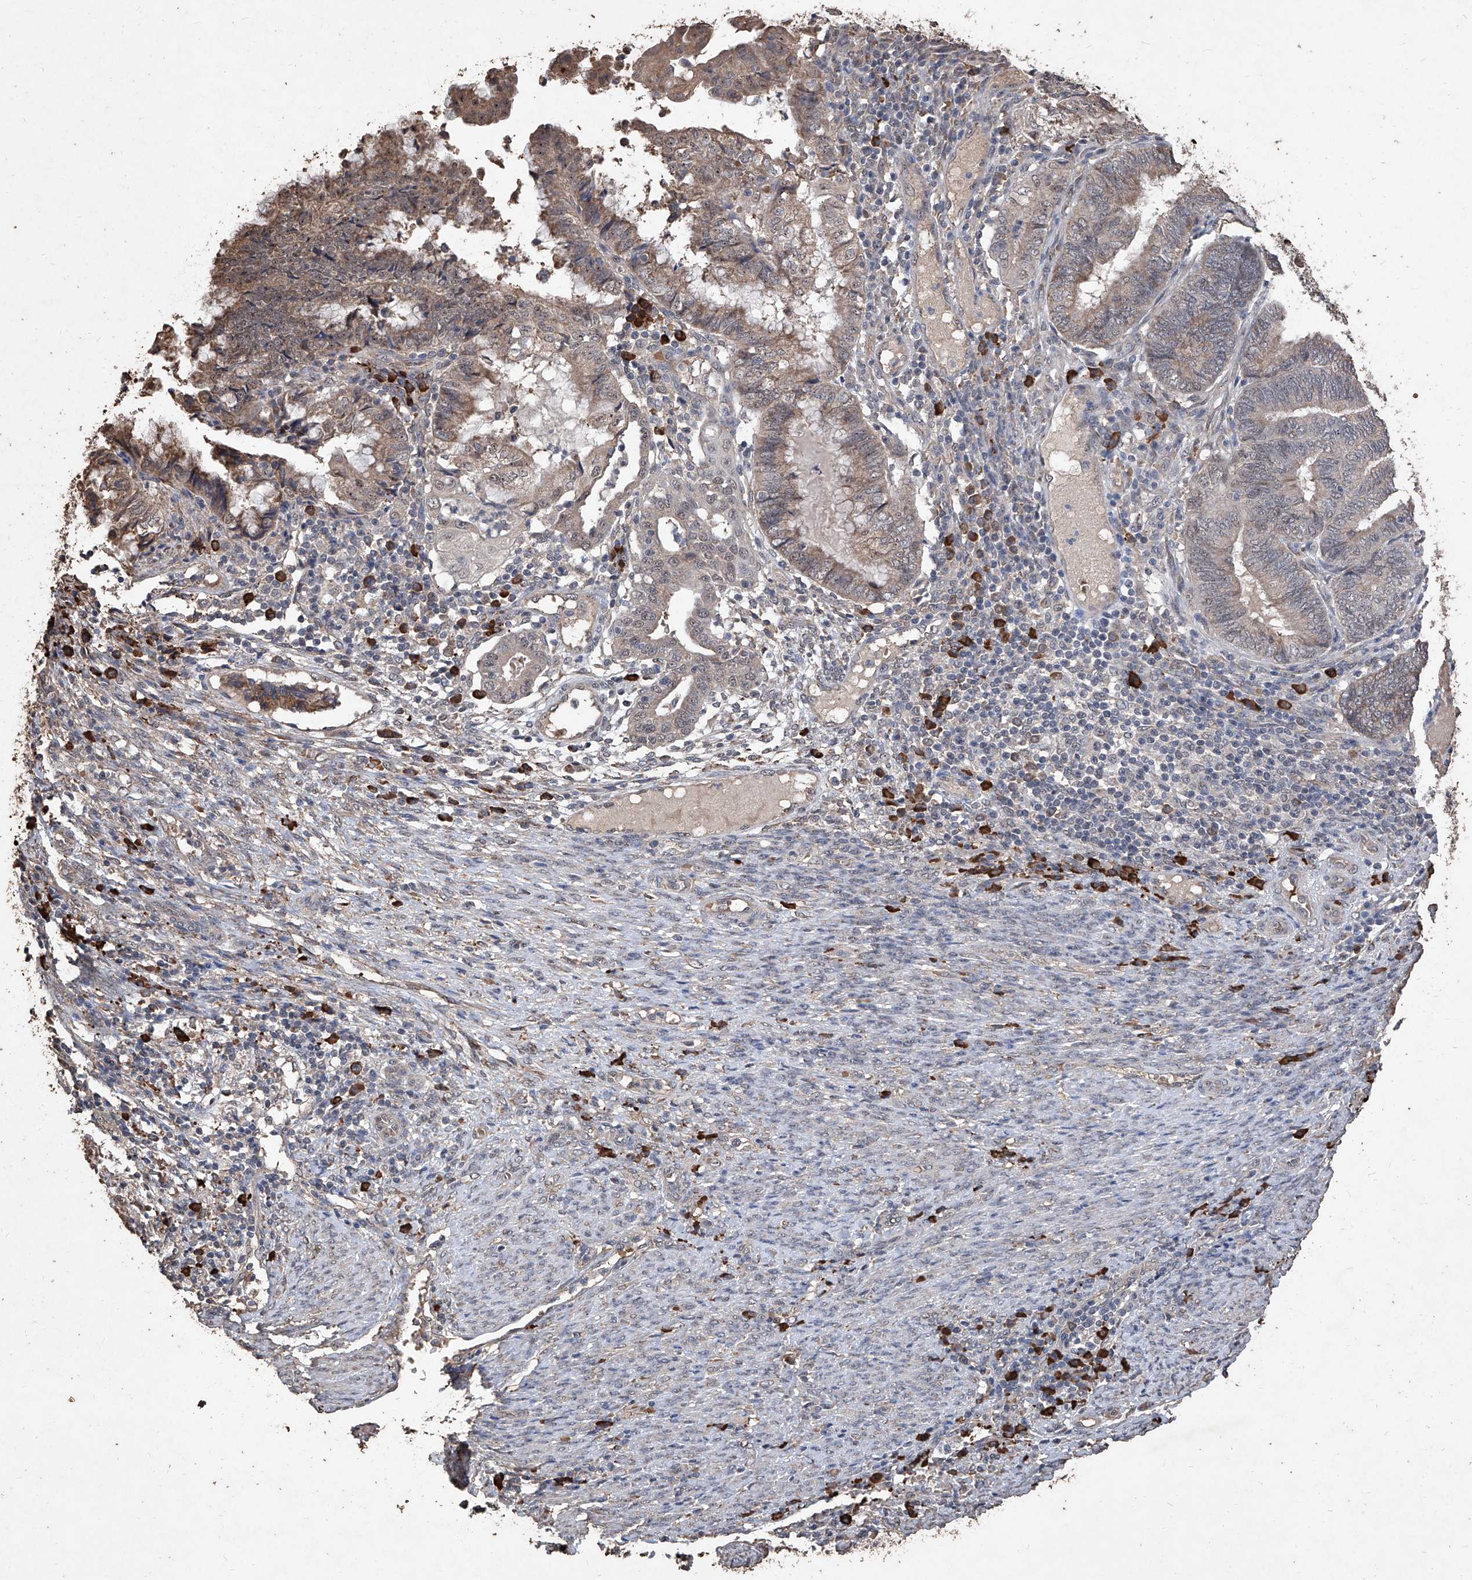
{"staining": {"intensity": "weak", "quantity": ">75%", "location": "cytoplasmic/membranous"}, "tissue": "endometrial cancer", "cell_type": "Tumor cells", "image_type": "cancer", "snomed": [{"axis": "morphology", "description": "Adenocarcinoma, NOS"}, {"axis": "topography", "description": "Uterus"}, {"axis": "topography", "description": "Endometrium"}], "caption": "Immunohistochemical staining of human endometrial adenocarcinoma reveals low levels of weak cytoplasmic/membranous protein staining in about >75% of tumor cells.", "gene": "EML1", "patient": {"sex": "female", "age": 70}}